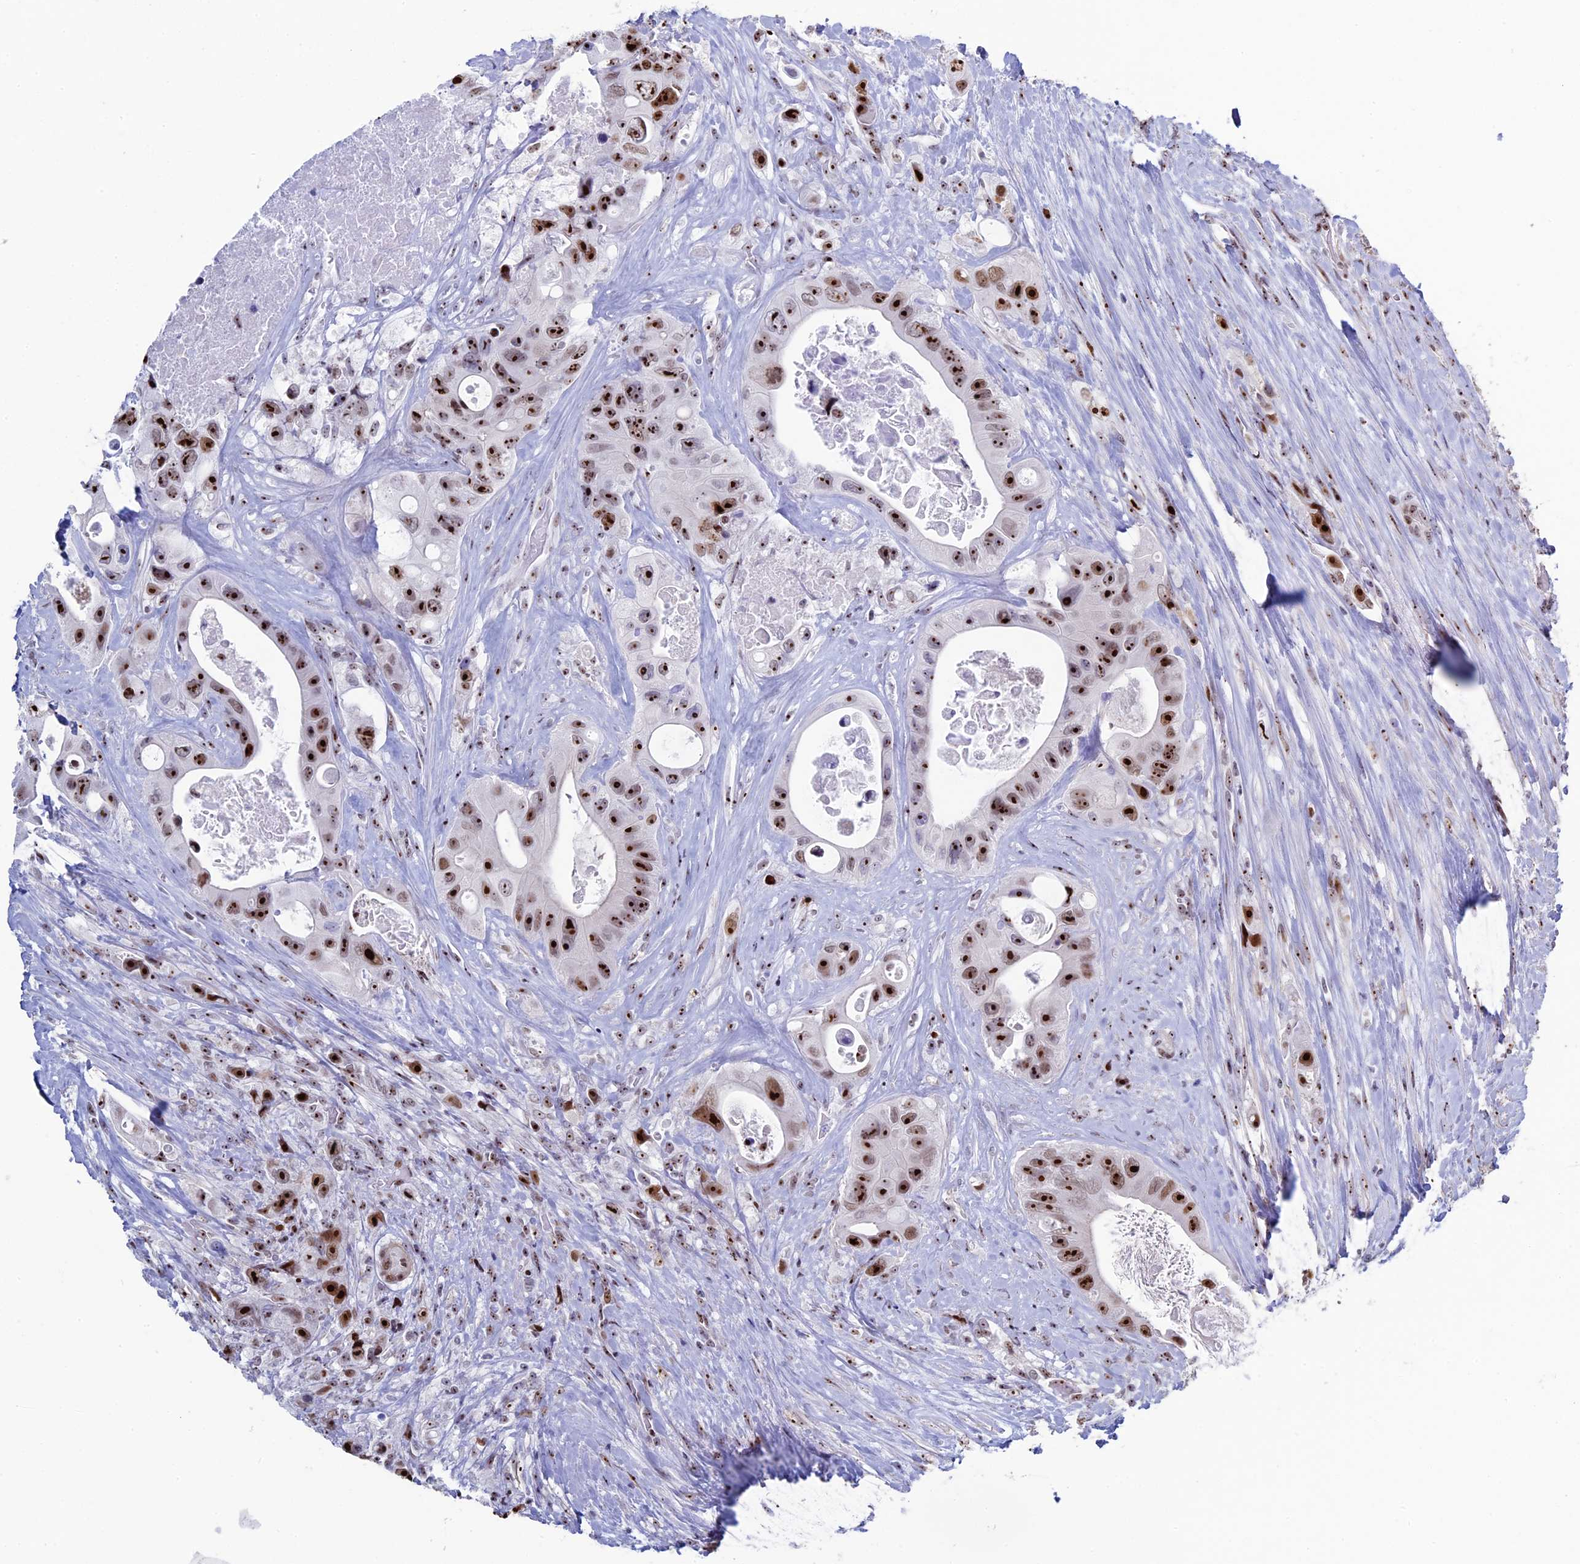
{"staining": {"intensity": "strong", "quantity": ">75%", "location": "nuclear"}, "tissue": "colorectal cancer", "cell_type": "Tumor cells", "image_type": "cancer", "snomed": [{"axis": "morphology", "description": "Adenocarcinoma, NOS"}, {"axis": "topography", "description": "Colon"}], "caption": "Human colorectal cancer (adenocarcinoma) stained with a protein marker exhibits strong staining in tumor cells.", "gene": "CCDC86", "patient": {"sex": "female", "age": 46}}